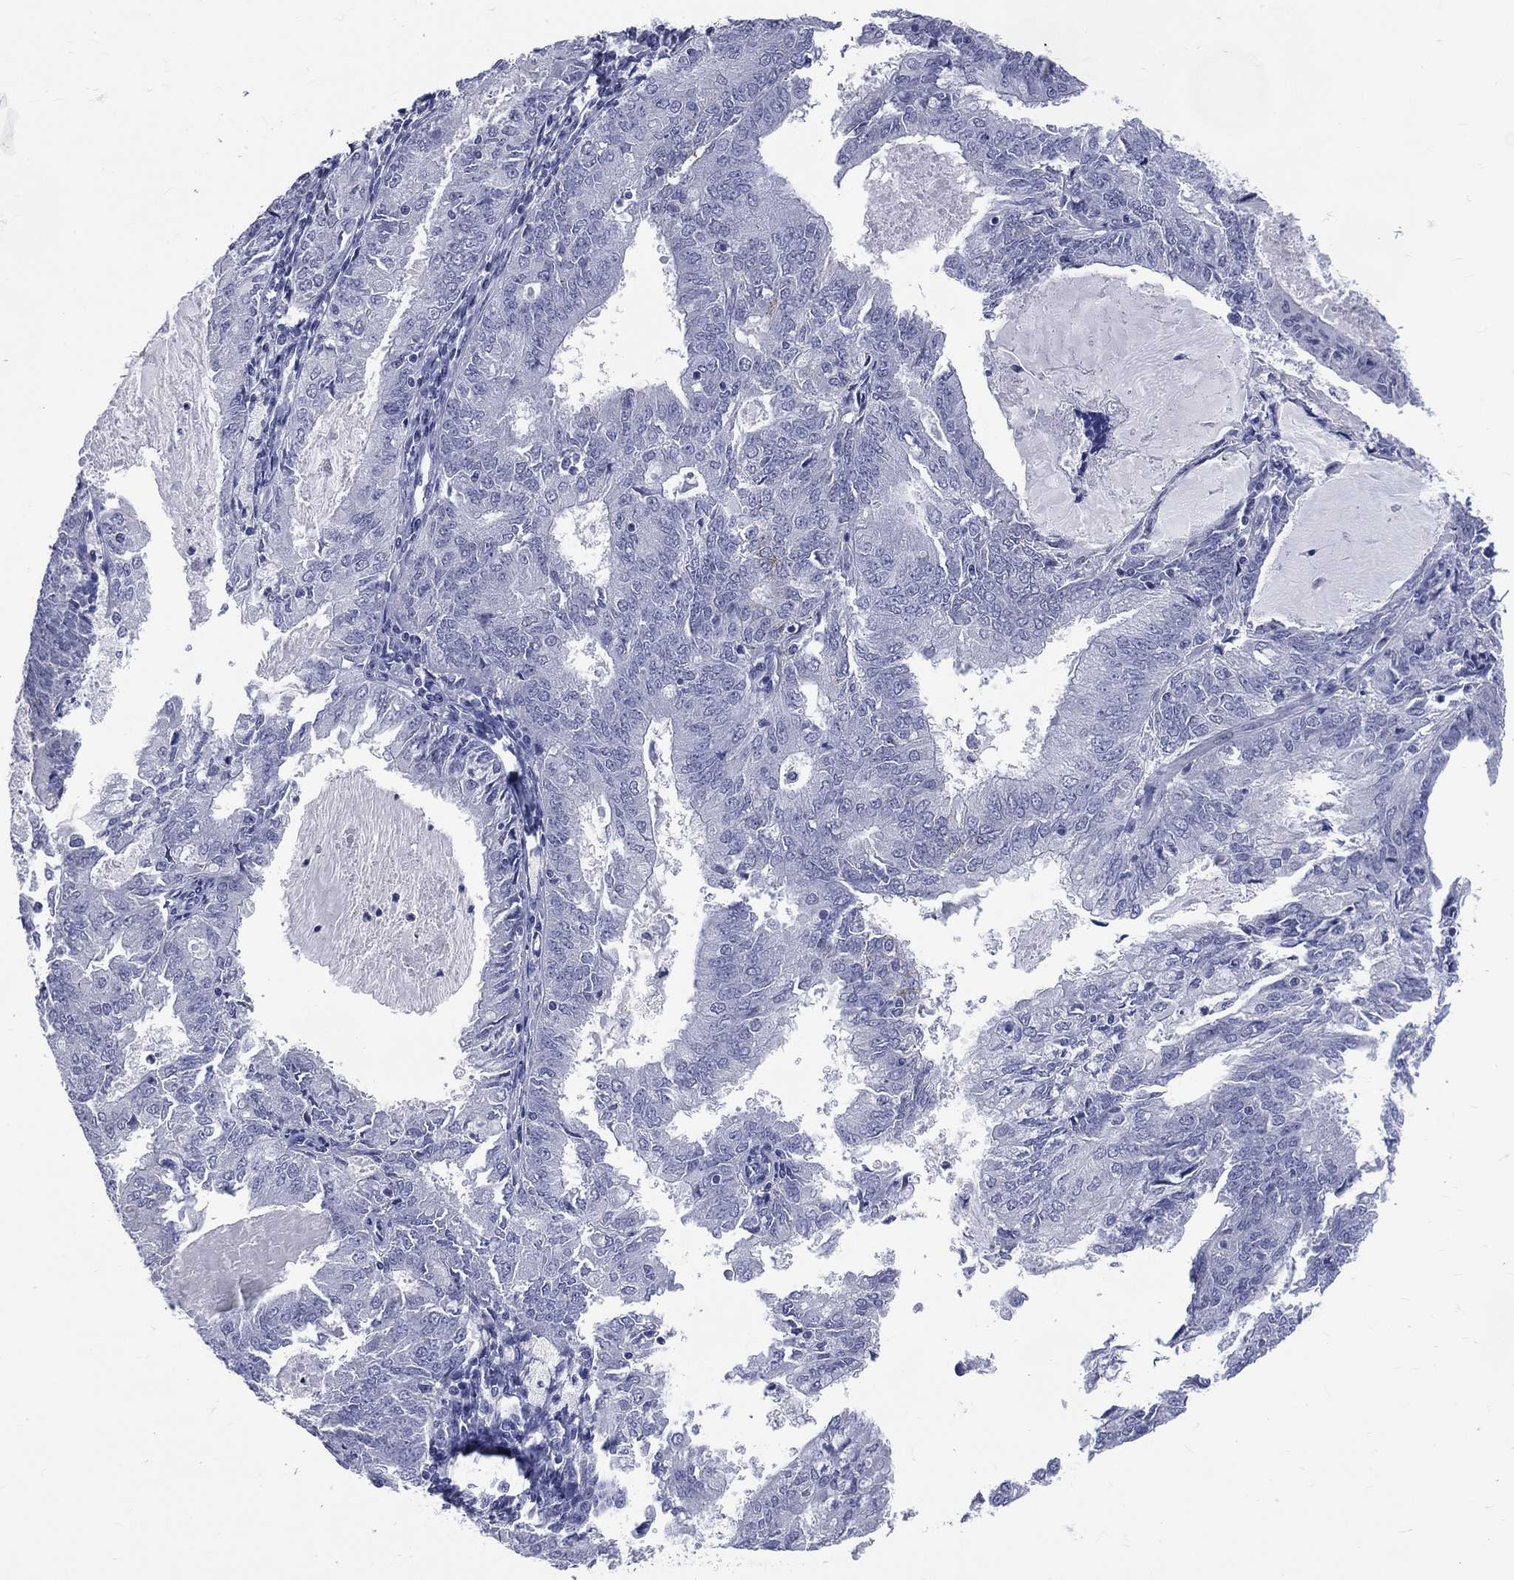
{"staining": {"intensity": "negative", "quantity": "none", "location": "none"}, "tissue": "endometrial cancer", "cell_type": "Tumor cells", "image_type": "cancer", "snomed": [{"axis": "morphology", "description": "Adenocarcinoma, NOS"}, {"axis": "topography", "description": "Endometrium"}], "caption": "Photomicrograph shows no protein expression in tumor cells of endometrial cancer (adenocarcinoma) tissue.", "gene": "MLLT10", "patient": {"sex": "female", "age": 57}}